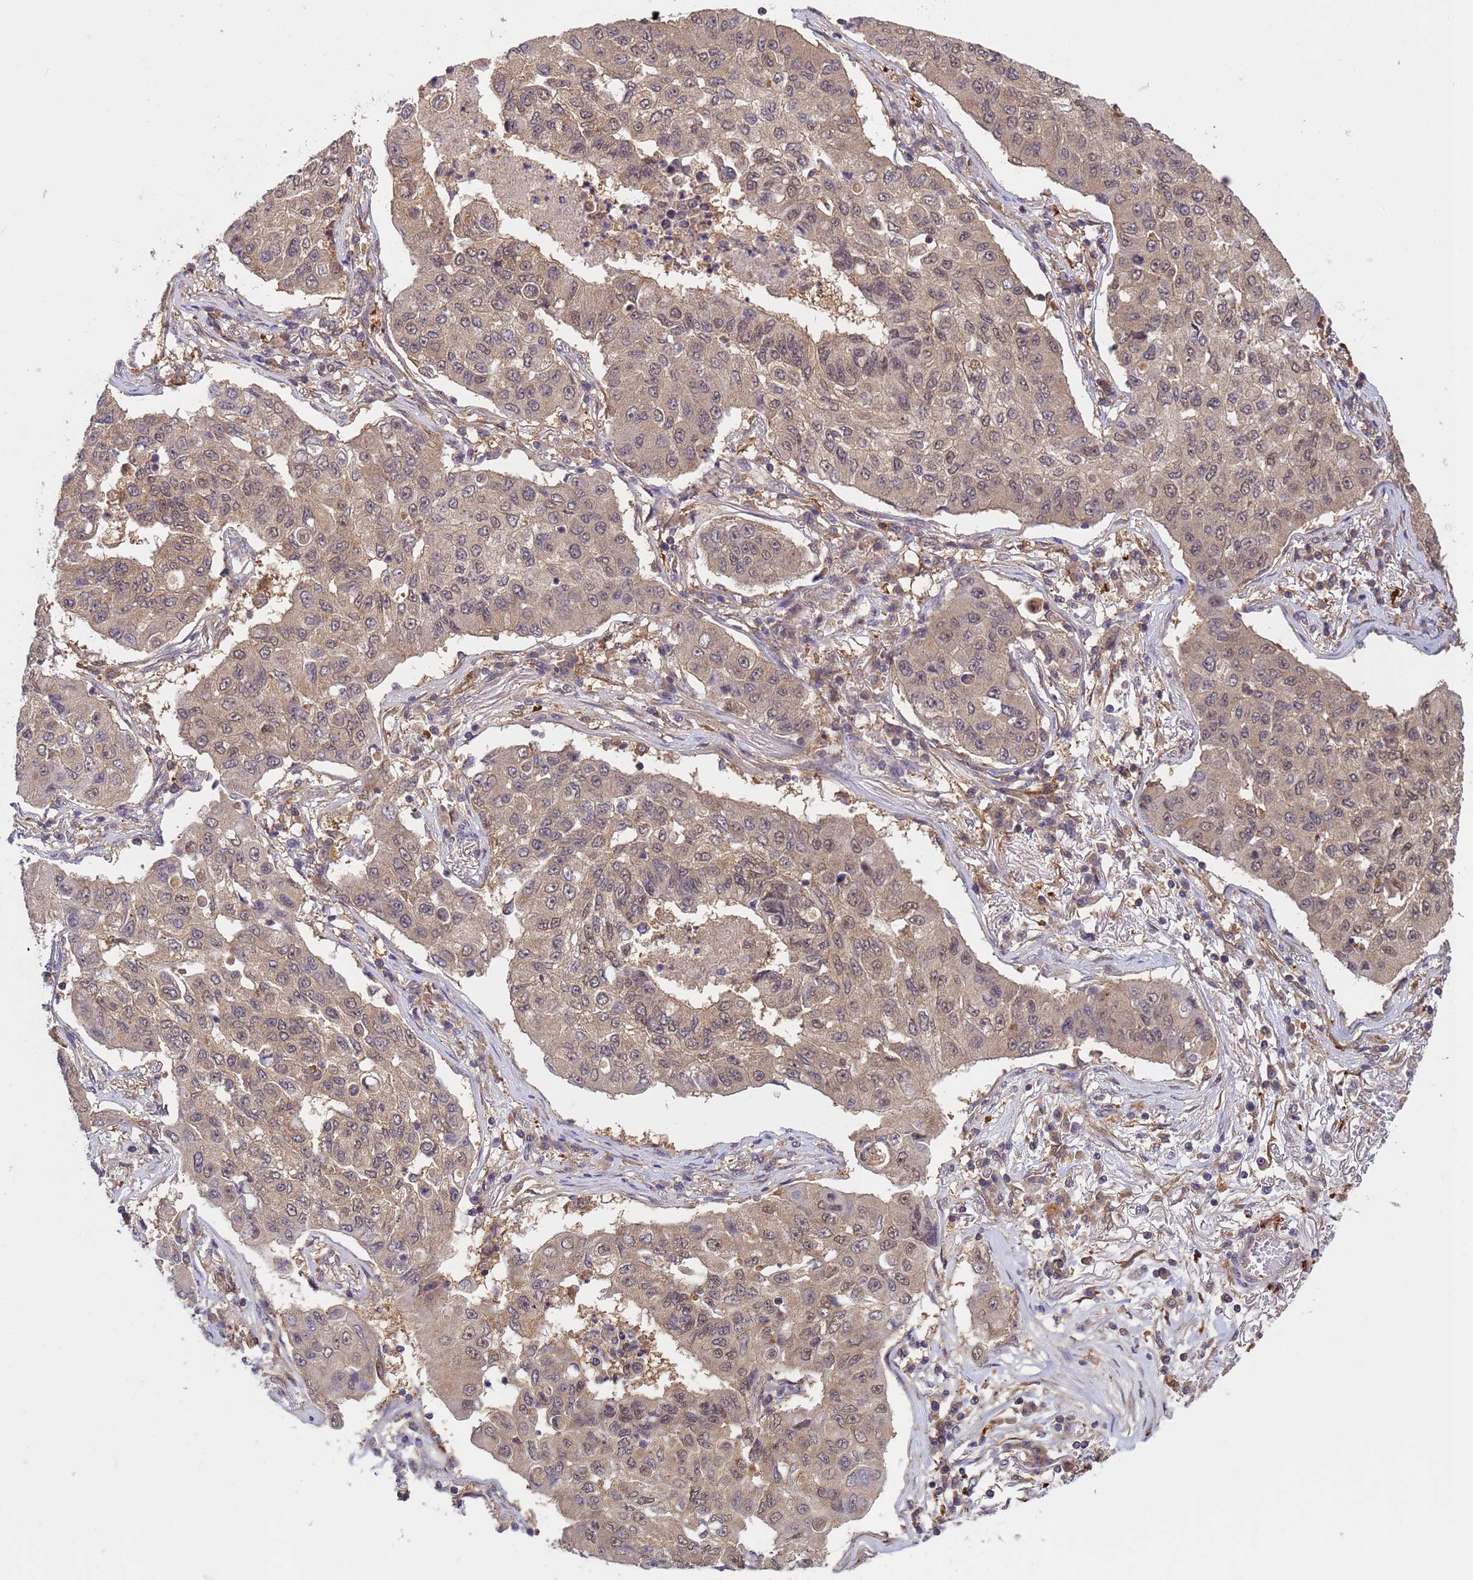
{"staining": {"intensity": "weak", "quantity": "25%-75%", "location": "nuclear"}, "tissue": "lung cancer", "cell_type": "Tumor cells", "image_type": "cancer", "snomed": [{"axis": "morphology", "description": "Squamous cell carcinoma, NOS"}, {"axis": "topography", "description": "Lung"}], "caption": "This histopathology image demonstrates lung cancer (squamous cell carcinoma) stained with immunohistochemistry to label a protein in brown. The nuclear of tumor cells show weak positivity for the protein. Nuclei are counter-stained blue.", "gene": "NPEPPS", "patient": {"sex": "male", "age": 74}}